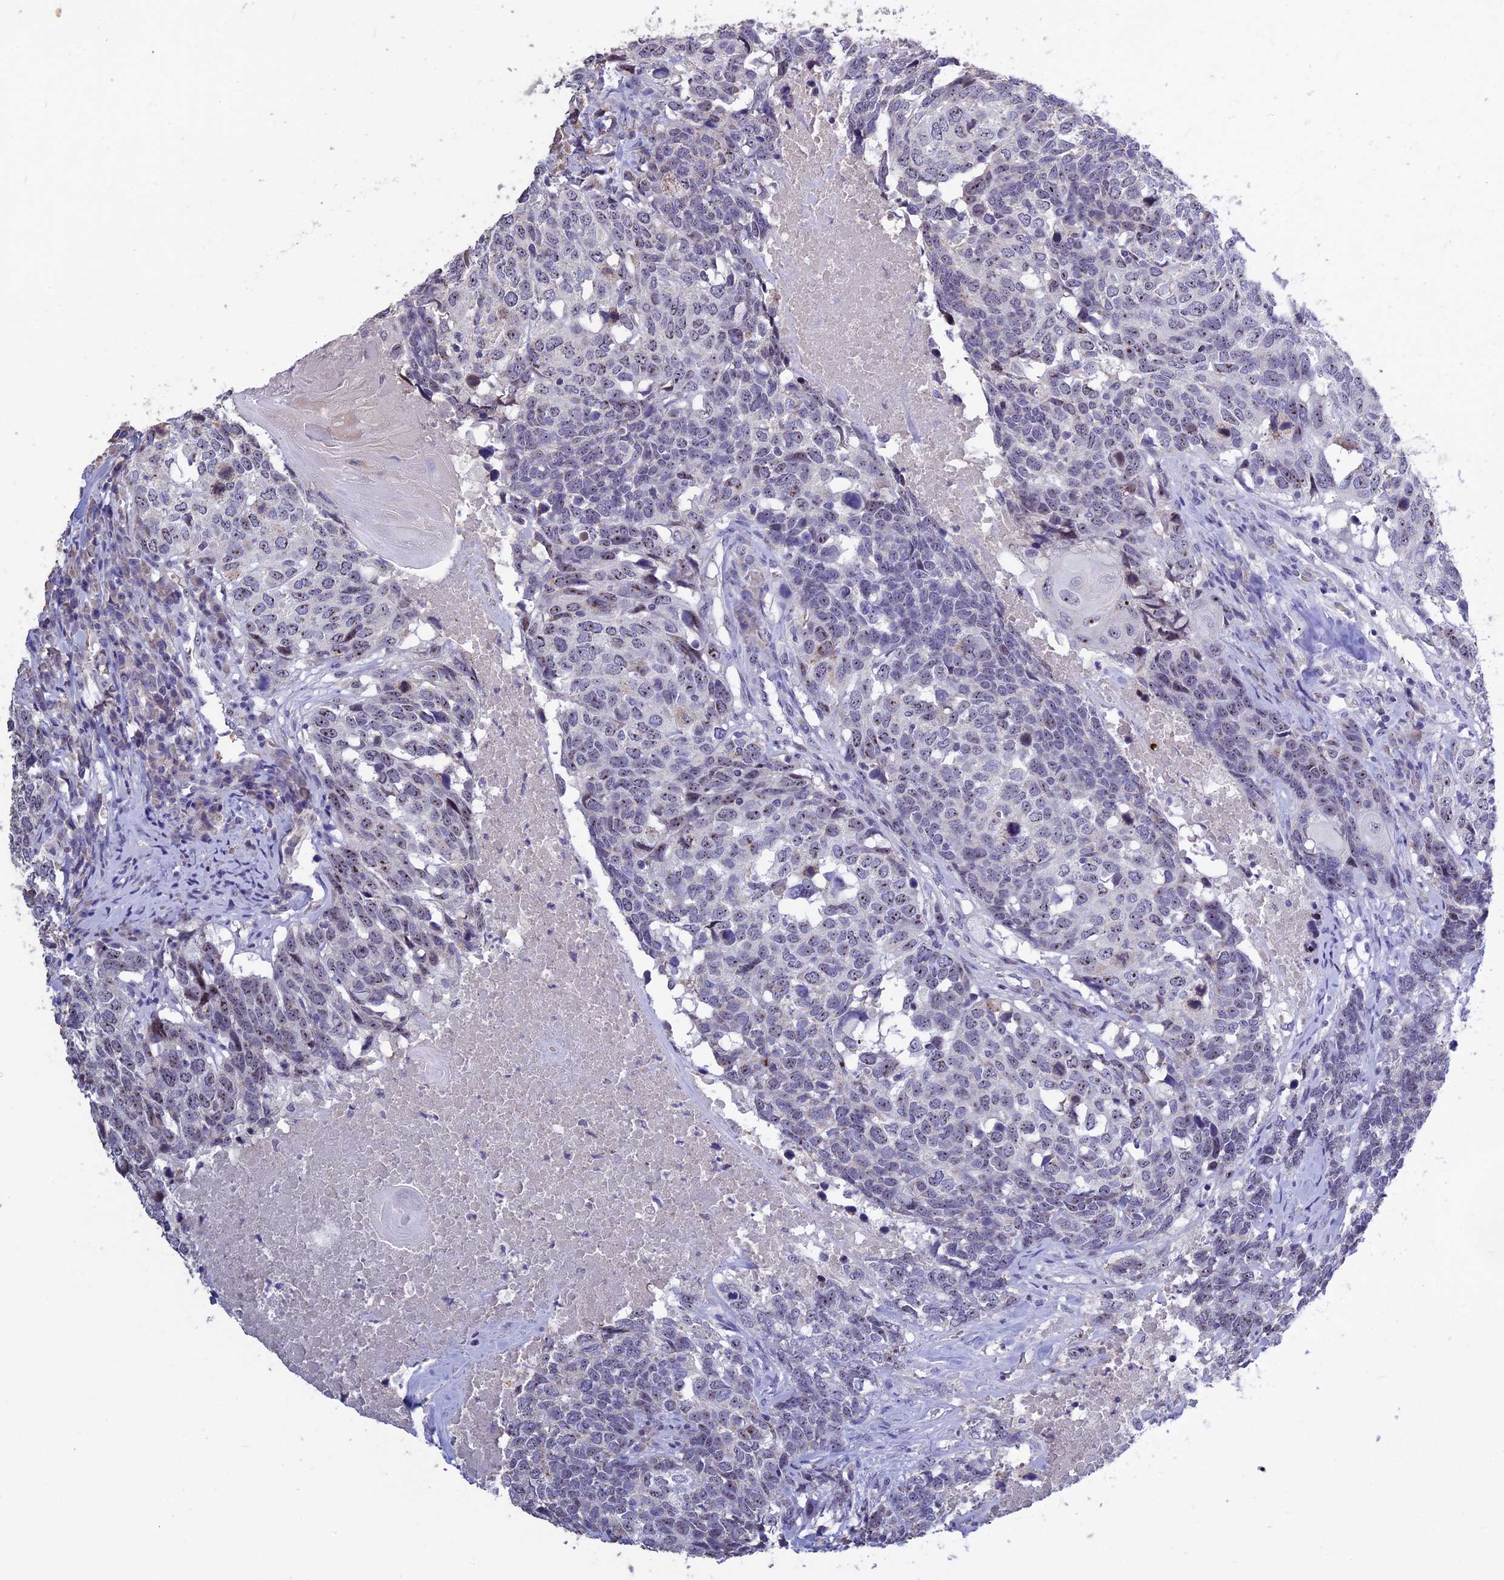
{"staining": {"intensity": "weak", "quantity": "<25%", "location": "nuclear"}, "tissue": "head and neck cancer", "cell_type": "Tumor cells", "image_type": "cancer", "snomed": [{"axis": "morphology", "description": "Squamous cell carcinoma, NOS"}, {"axis": "topography", "description": "Head-Neck"}], "caption": "Tumor cells show no significant protein staining in head and neck cancer.", "gene": "KNOP1", "patient": {"sex": "male", "age": 66}}